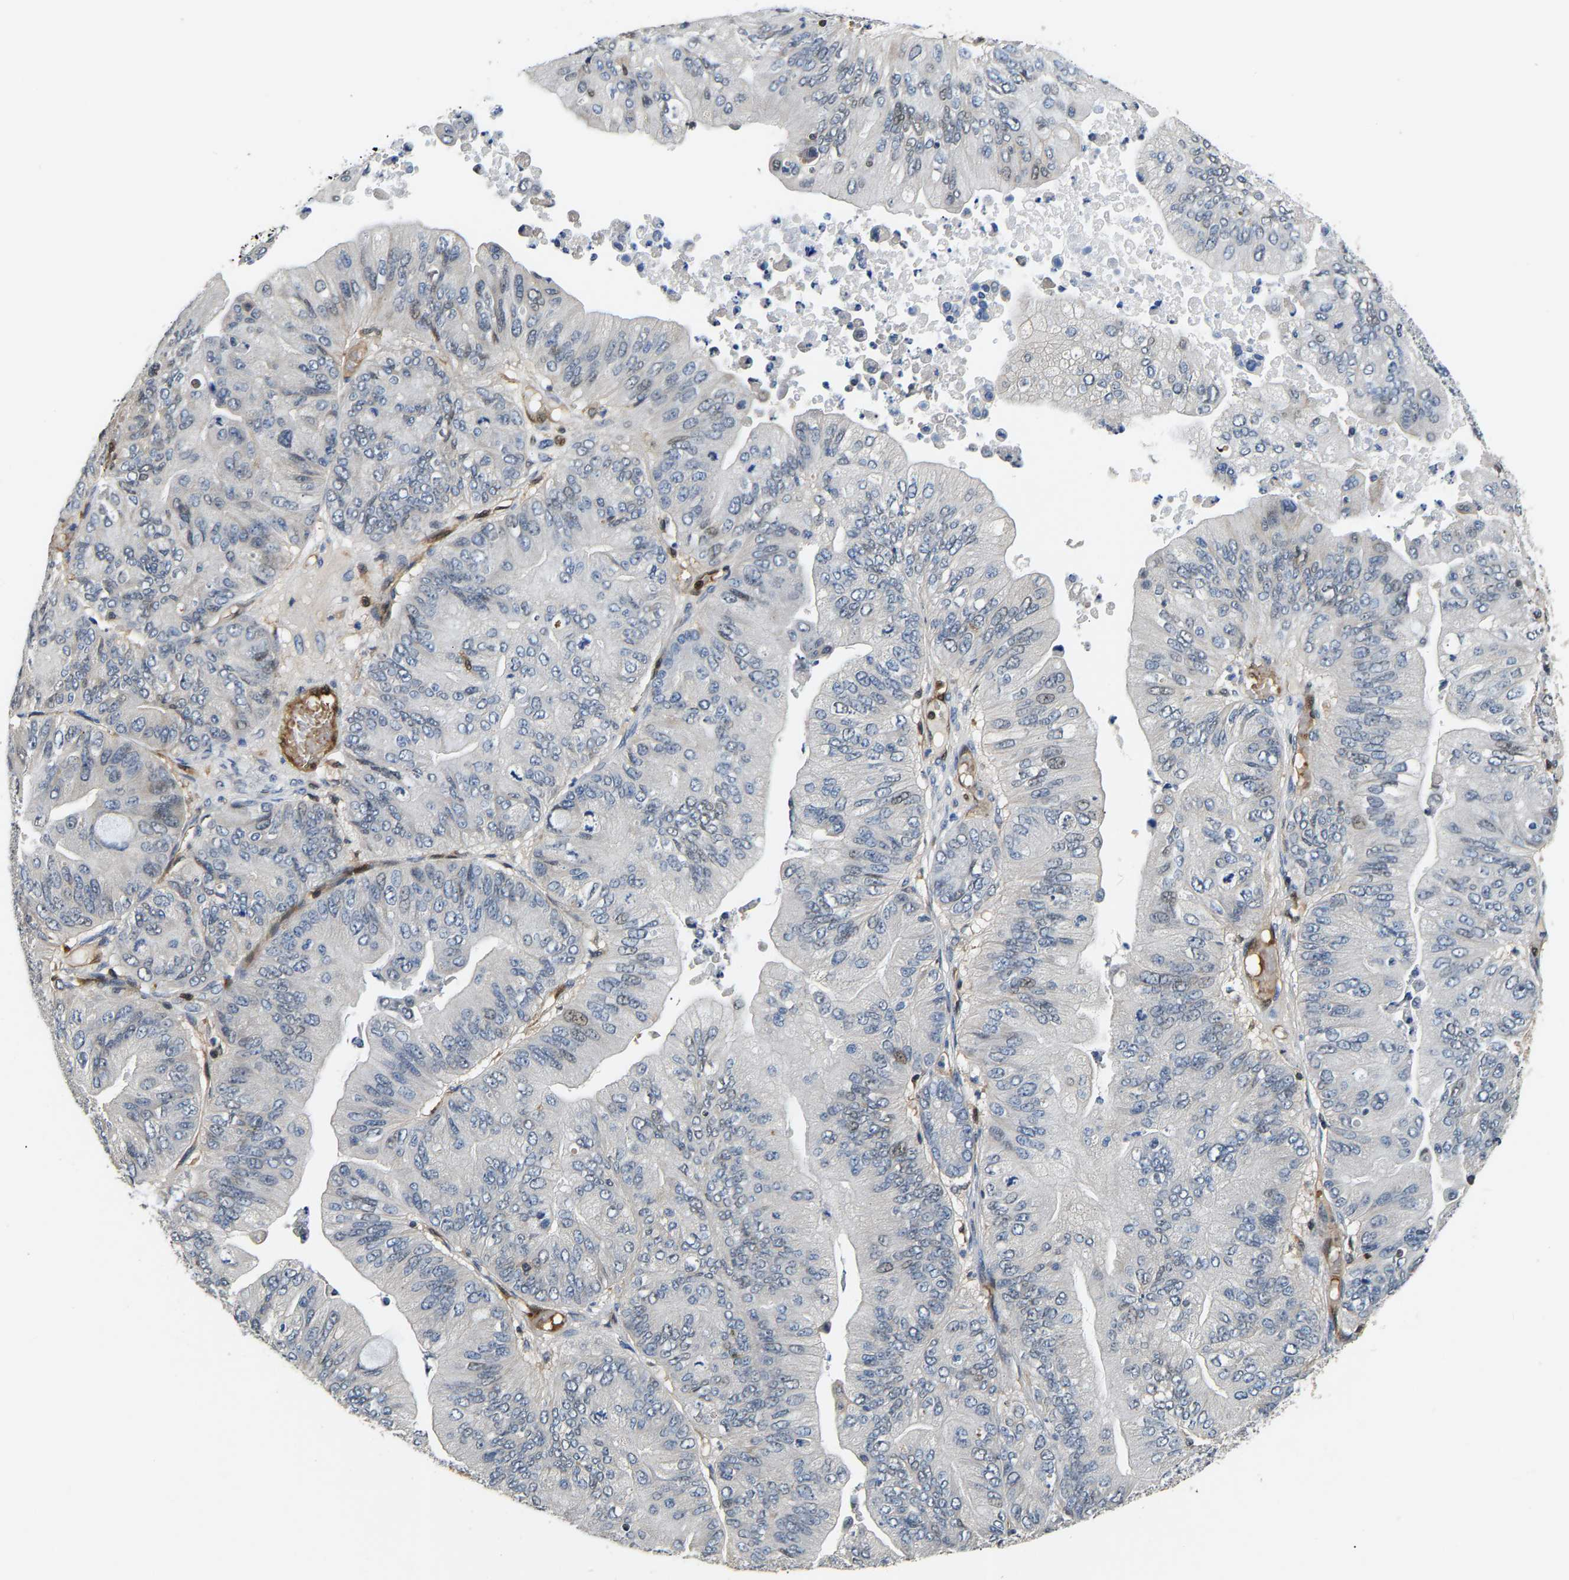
{"staining": {"intensity": "negative", "quantity": "none", "location": "none"}, "tissue": "ovarian cancer", "cell_type": "Tumor cells", "image_type": "cancer", "snomed": [{"axis": "morphology", "description": "Cystadenocarcinoma, mucinous, NOS"}, {"axis": "topography", "description": "Ovary"}], "caption": "The photomicrograph displays no significant expression in tumor cells of mucinous cystadenocarcinoma (ovarian). (Brightfield microscopy of DAB immunohistochemistry (IHC) at high magnification).", "gene": "GIMAP7", "patient": {"sex": "female", "age": 61}}